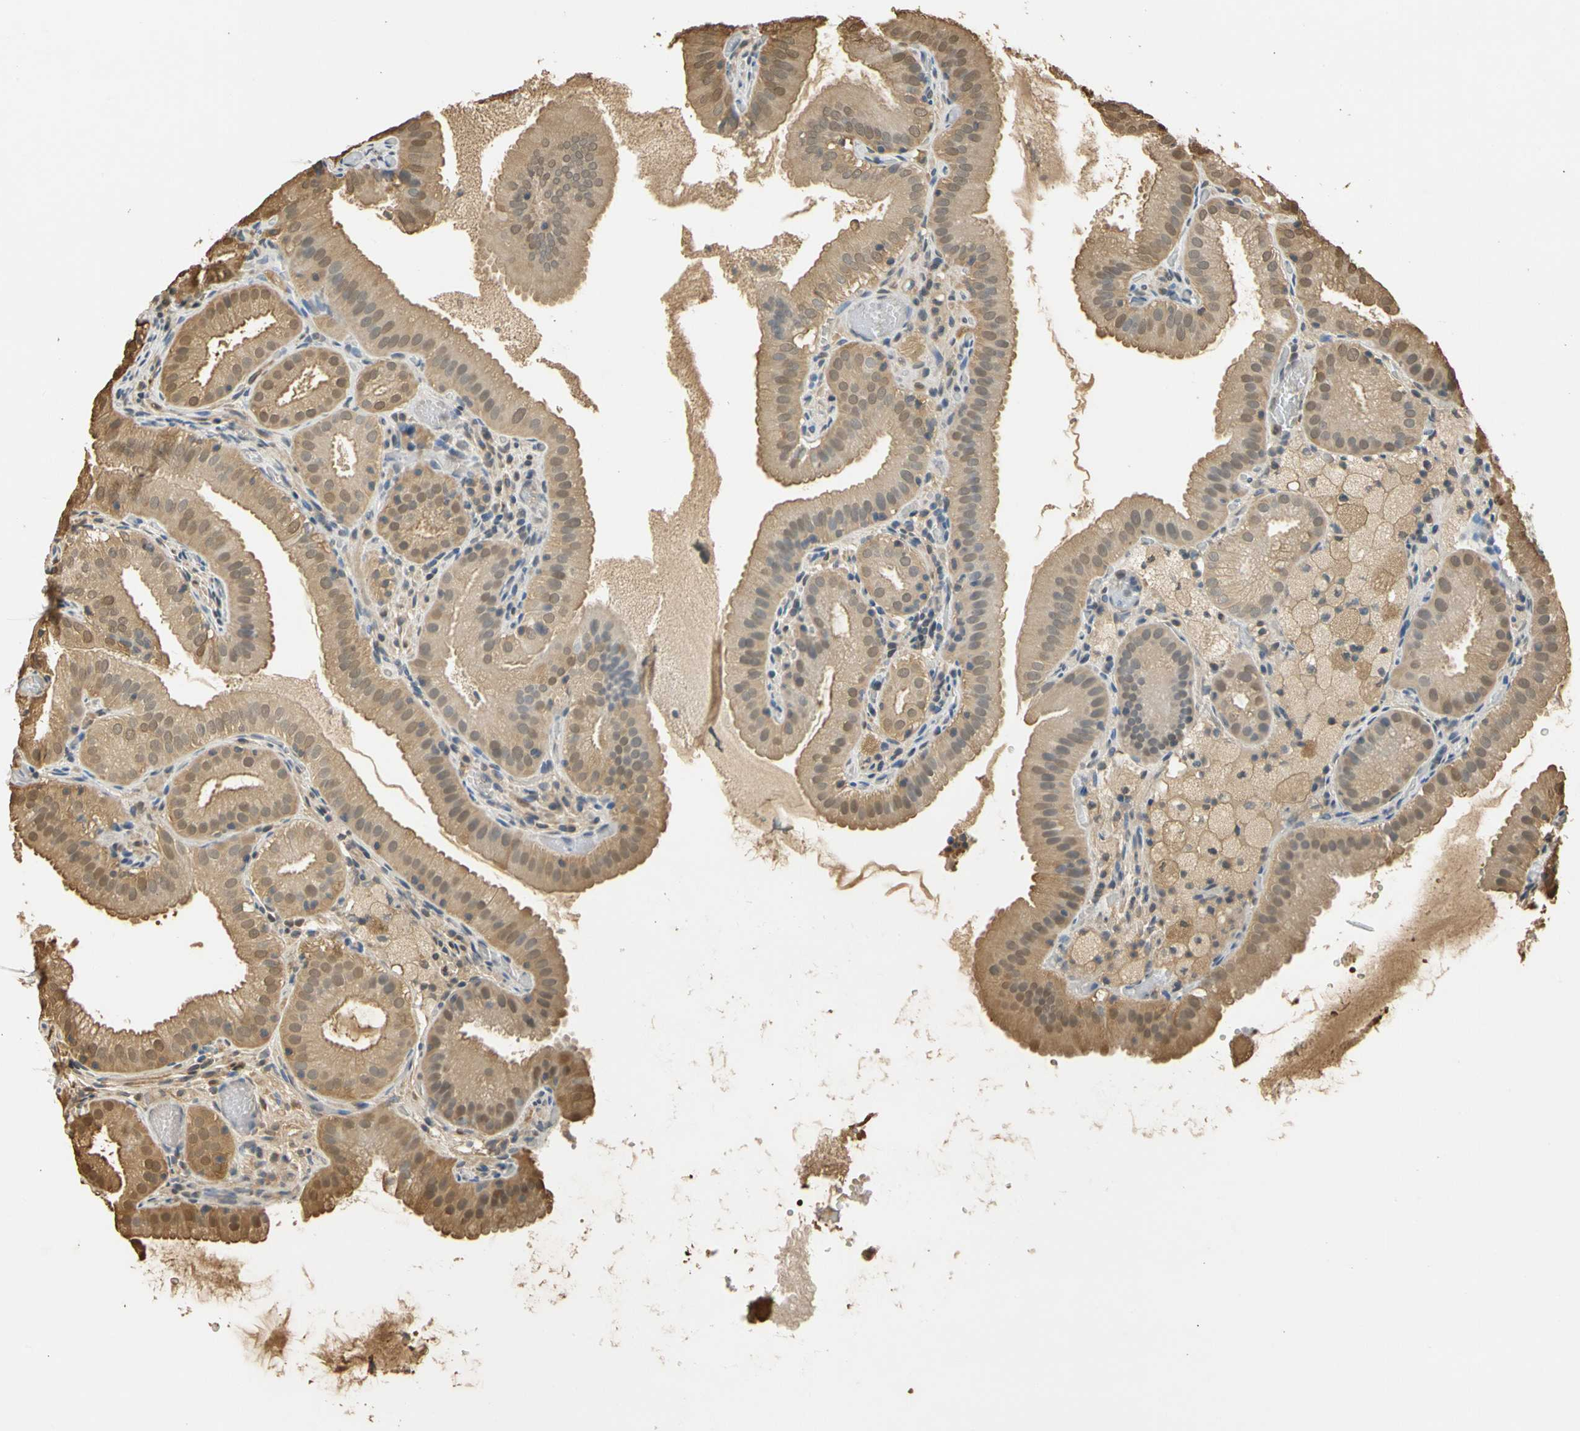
{"staining": {"intensity": "moderate", "quantity": ">75%", "location": "cytoplasmic/membranous,nuclear"}, "tissue": "gallbladder", "cell_type": "Glandular cells", "image_type": "normal", "snomed": [{"axis": "morphology", "description": "Normal tissue, NOS"}, {"axis": "topography", "description": "Gallbladder"}], "caption": "An image of human gallbladder stained for a protein exhibits moderate cytoplasmic/membranous,nuclear brown staining in glandular cells.", "gene": "S100A6", "patient": {"sex": "male", "age": 54}}